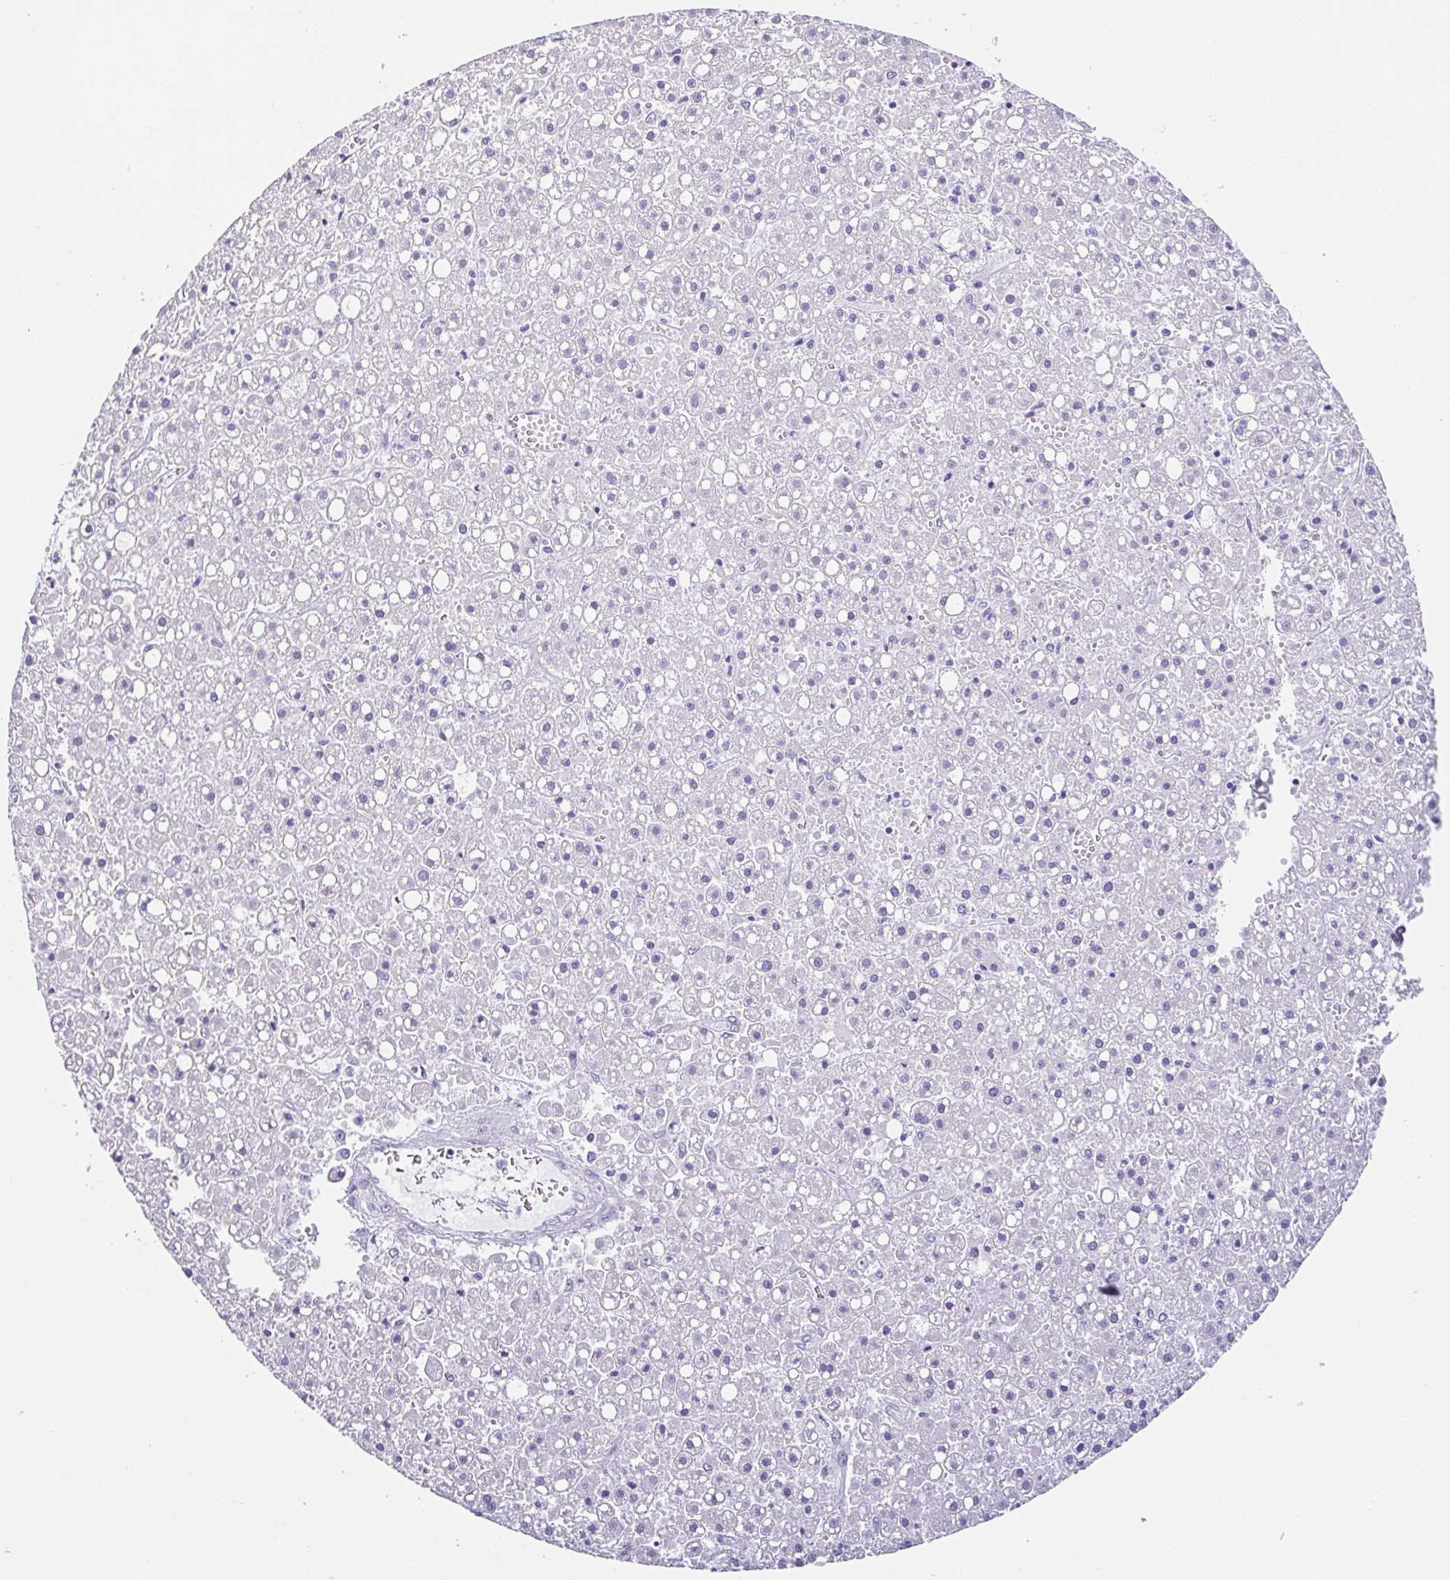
{"staining": {"intensity": "negative", "quantity": "none", "location": "none"}, "tissue": "liver cancer", "cell_type": "Tumor cells", "image_type": "cancer", "snomed": [{"axis": "morphology", "description": "Carcinoma, Hepatocellular, NOS"}, {"axis": "topography", "description": "Liver"}], "caption": "Tumor cells show no significant positivity in hepatocellular carcinoma (liver). (Brightfield microscopy of DAB (3,3'-diaminobenzidine) IHC at high magnification).", "gene": "ESX1", "patient": {"sex": "male", "age": 67}}